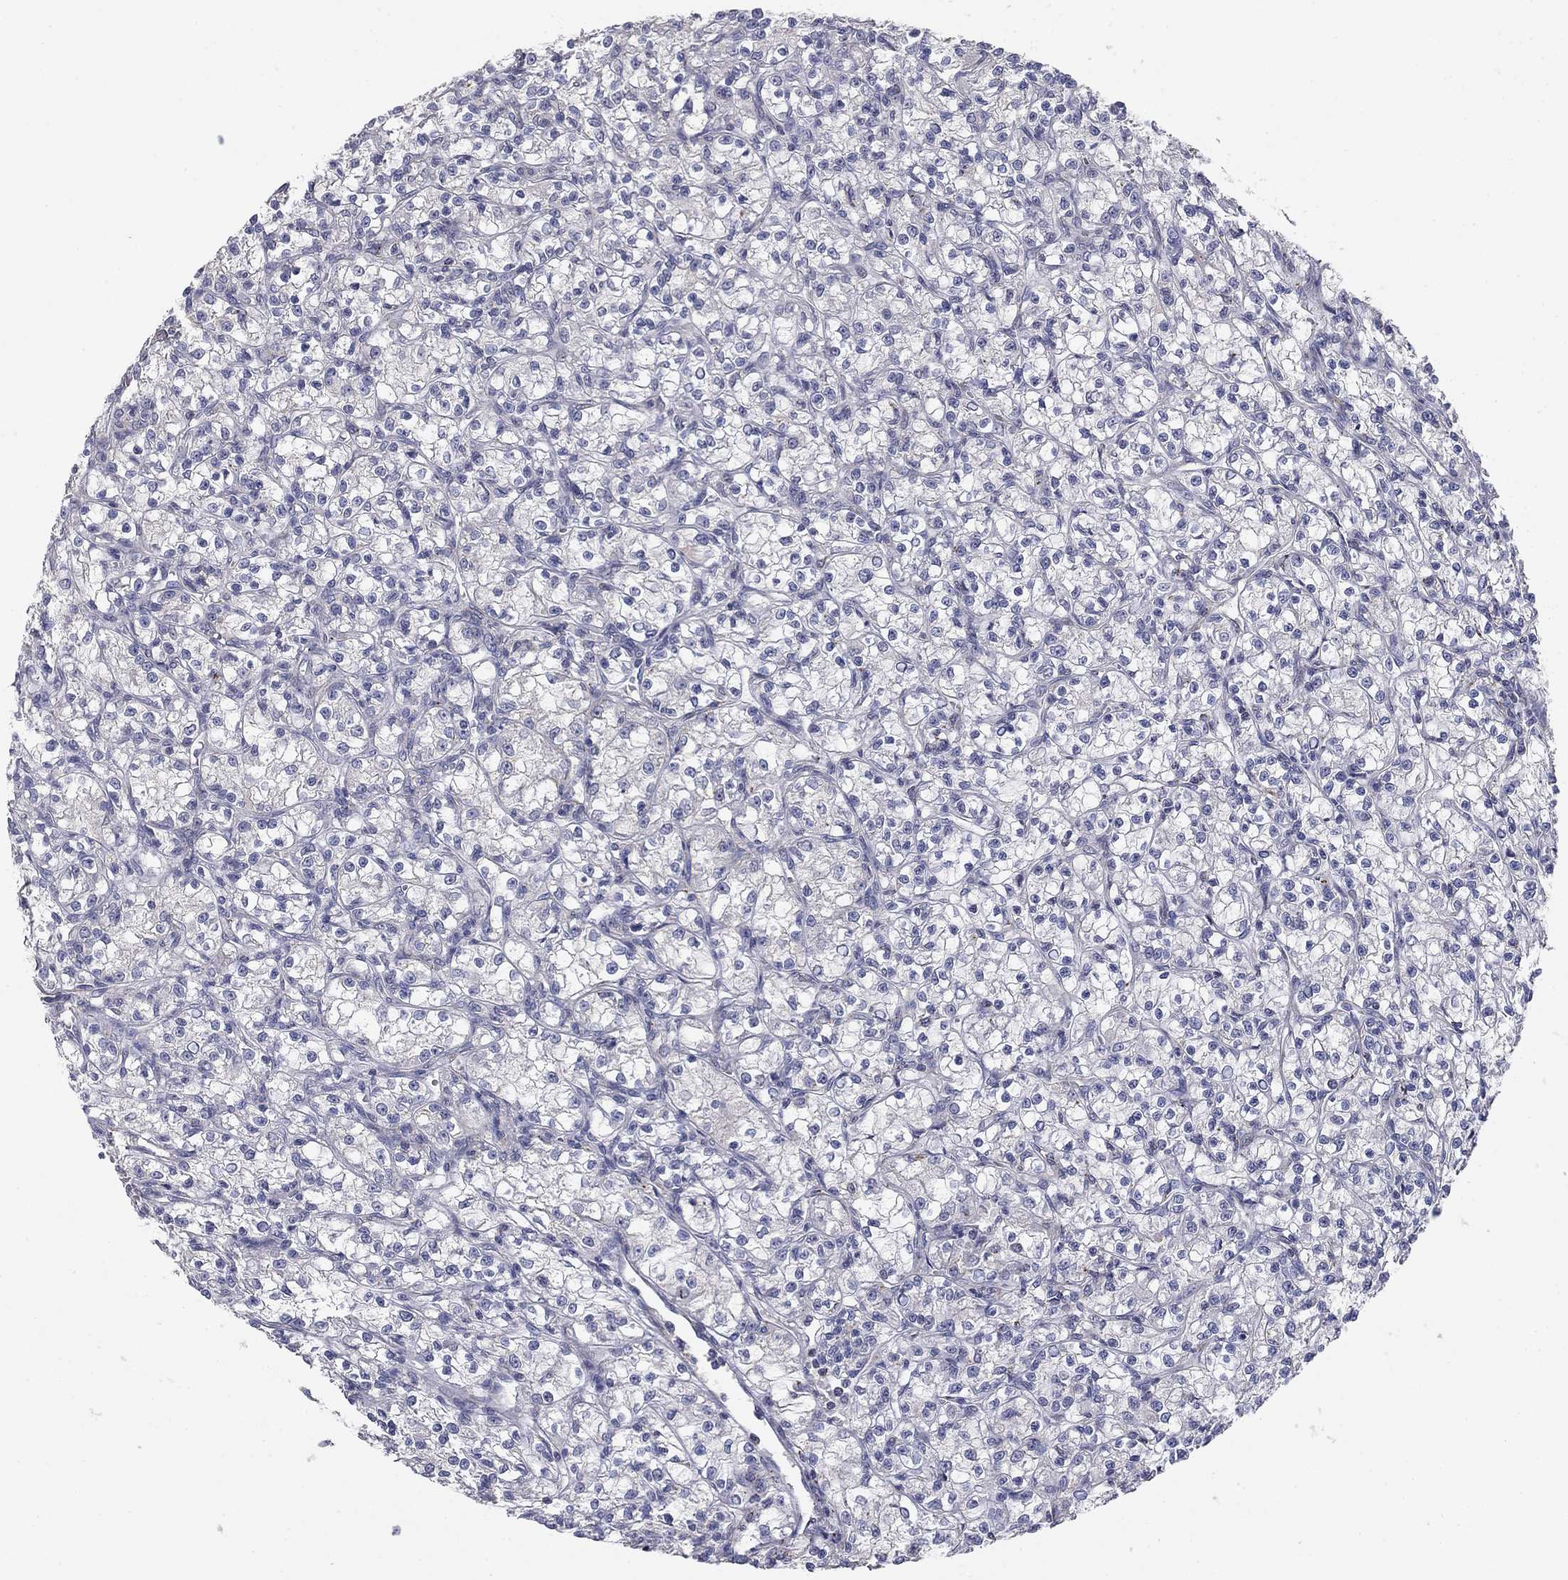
{"staining": {"intensity": "negative", "quantity": "none", "location": "none"}, "tissue": "renal cancer", "cell_type": "Tumor cells", "image_type": "cancer", "snomed": [{"axis": "morphology", "description": "Adenocarcinoma, NOS"}, {"axis": "topography", "description": "Kidney"}], "caption": "Immunohistochemical staining of human renal adenocarcinoma shows no significant positivity in tumor cells.", "gene": "SEPTIN3", "patient": {"sex": "female", "age": 59}}